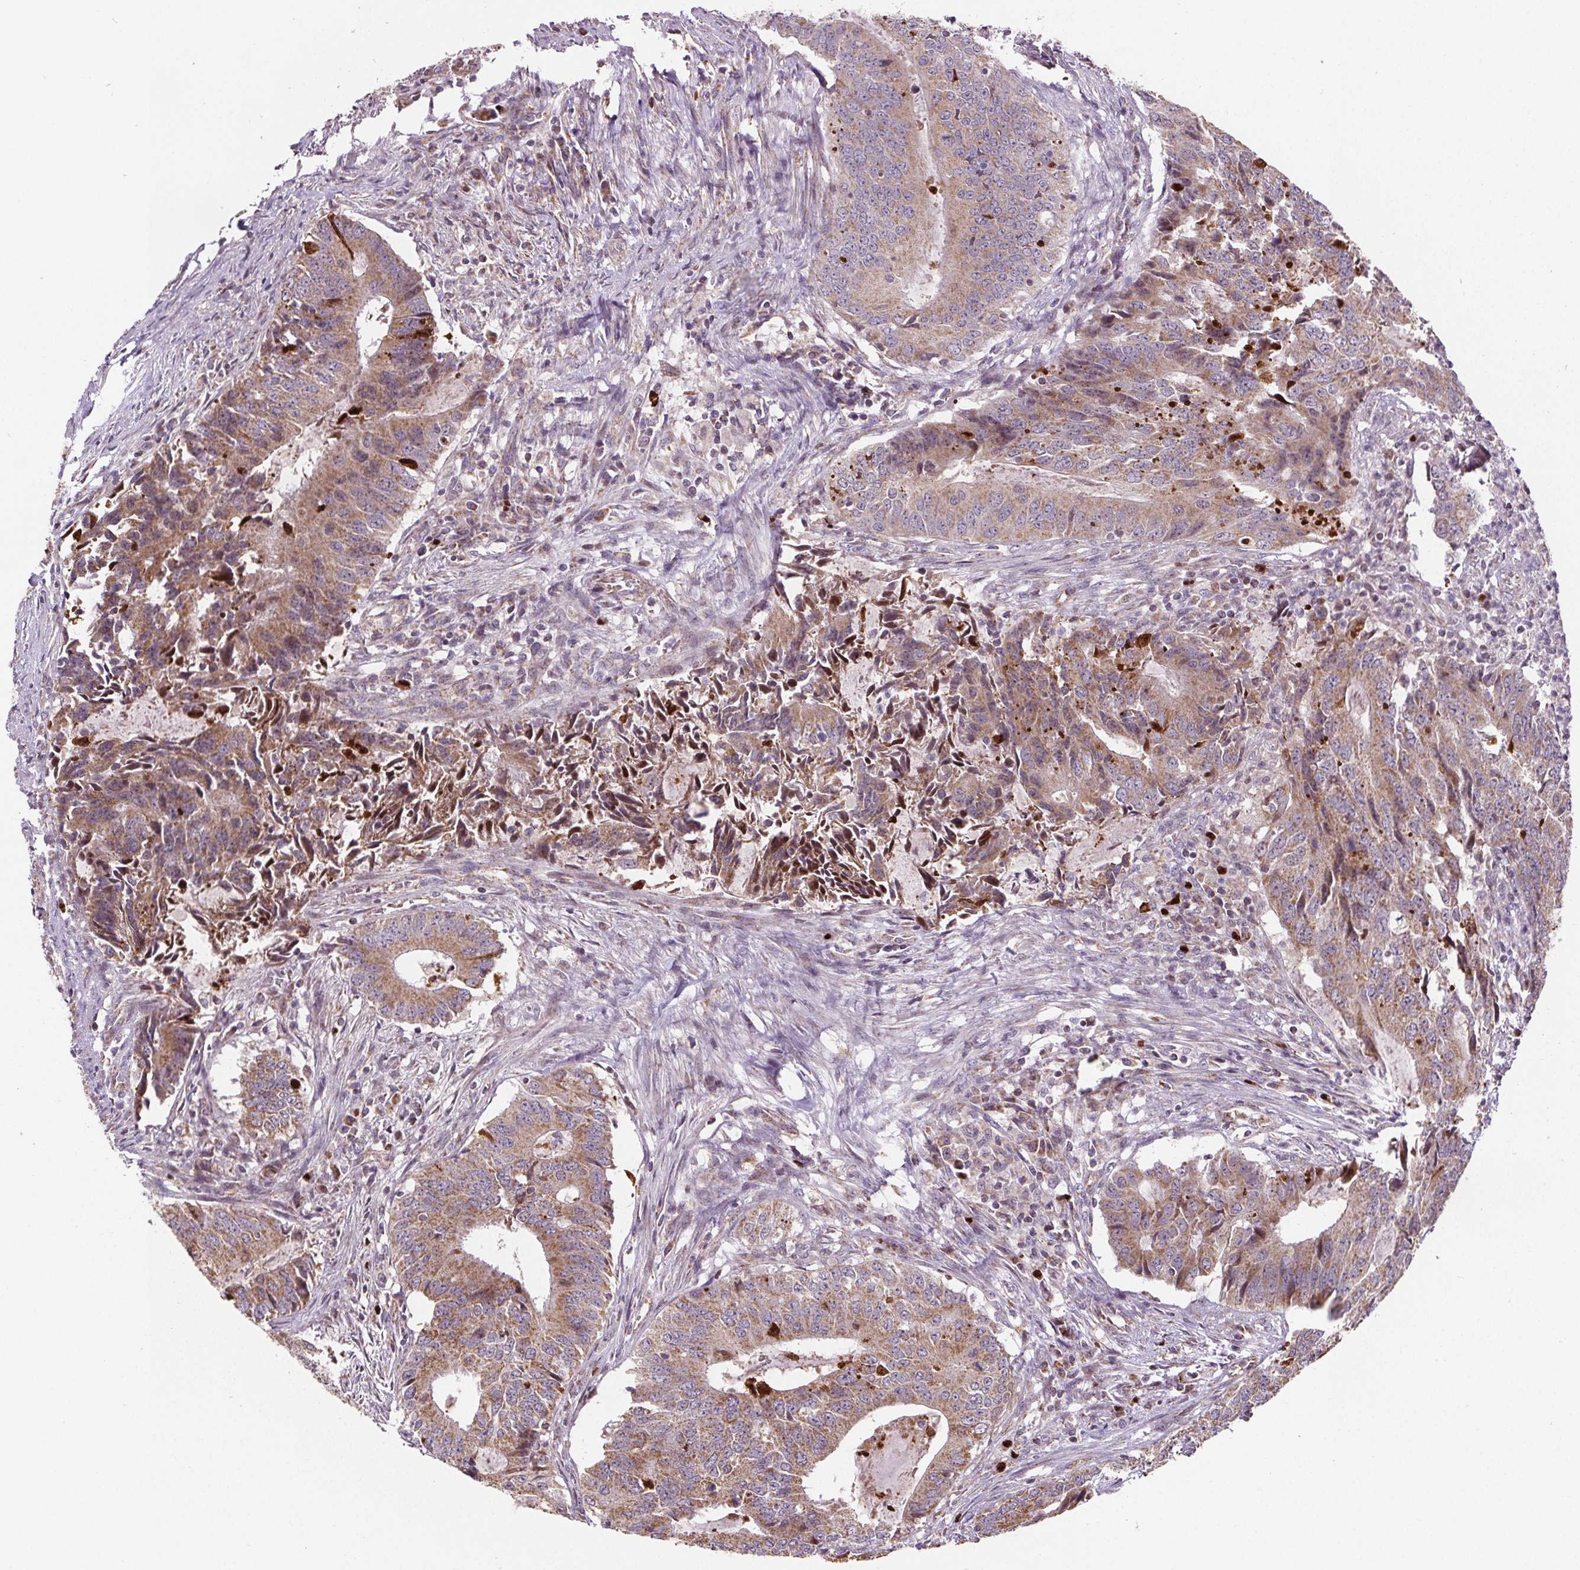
{"staining": {"intensity": "moderate", "quantity": ">75%", "location": "cytoplasmic/membranous"}, "tissue": "colorectal cancer", "cell_type": "Tumor cells", "image_type": "cancer", "snomed": [{"axis": "morphology", "description": "Adenocarcinoma, NOS"}, {"axis": "topography", "description": "Colon"}], "caption": "Immunohistochemistry (IHC) micrograph of human adenocarcinoma (colorectal) stained for a protein (brown), which shows medium levels of moderate cytoplasmic/membranous staining in approximately >75% of tumor cells.", "gene": "SUCLA2", "patient": {"sex": "male", "age": 67}}